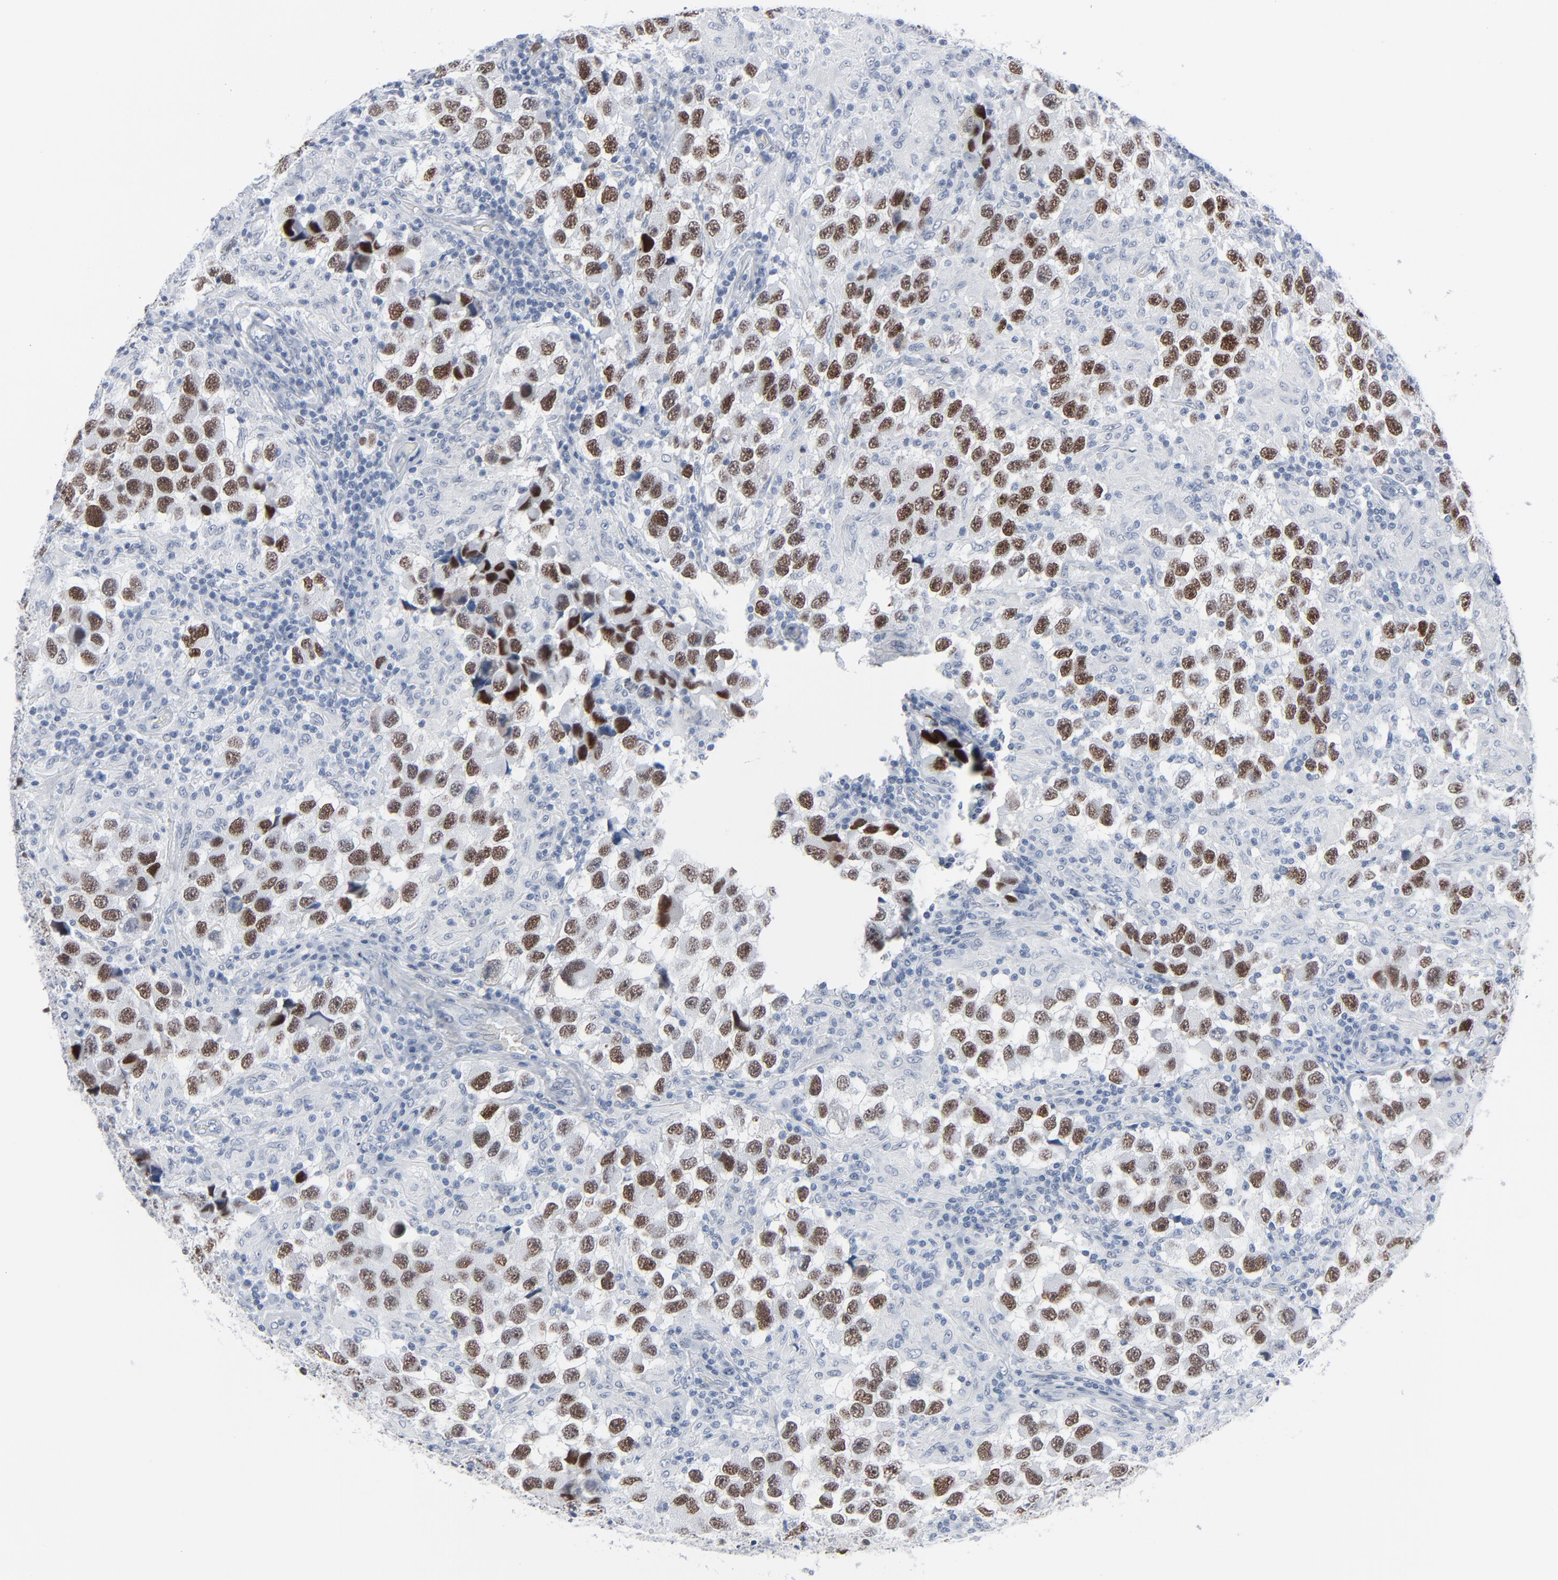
{"staining": {"intensity": "strong", "quantity": ">75%", "location": "nuclear"}, "tissue": "testis cancer", "cell_type": "Tumor cells", "image_type": "cancer", "snomed": [{"axis": "morphology", "description": "Carcinoma, Embryonal, NOS"}, {"axis": "topography", "description": "Testis"}], "caption": "A brown stain labels strong nuclear staining of a protein in human testis cancer tumor cells.", "gene": "SIRT1", "patient": {"sex": "male", "age": 21}}